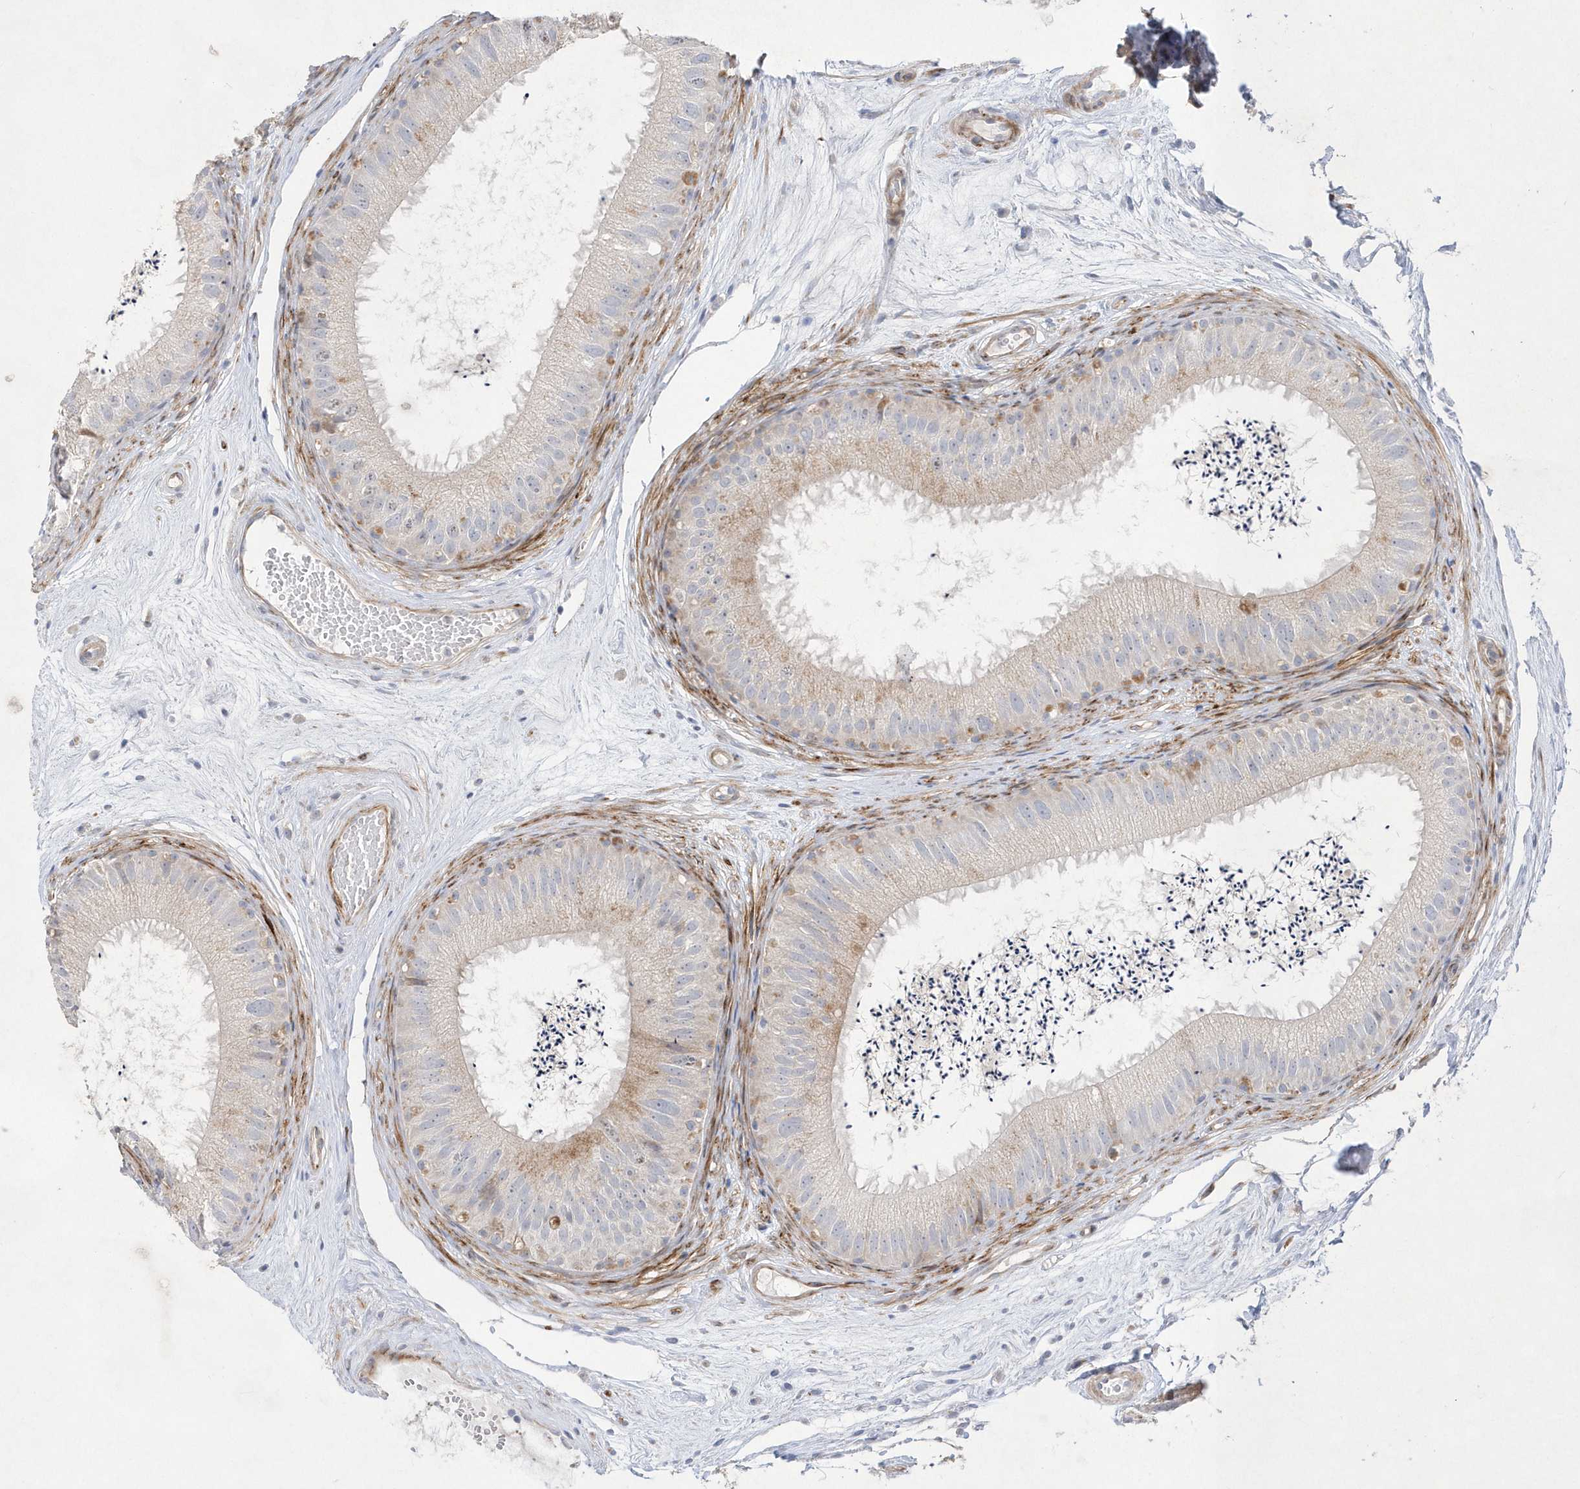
{"staining": {"intensity": "weak", "quantity": "<25%", "location": "cytoplasmic/membranous"}, "tissue": "epididymis", "cell_type": "Glandular cells", "image_type": "normal", "snomed": [{"axis": "morphology", "description": "Normal tissue, NOS"}, {"axis": "topography", "description": "Epididymis"}], "caption": "Immunohistochemistry (IHC) of unremarkable epididymis reveals no expression in glandular cells. (Stains: DAB immunohistochemistry with hematoxylin counter stain, Microscopy: brightfield microscopy at high magnification).", "gene": "TMEM132B", "patient": {"sex": "male", "age": 77}}